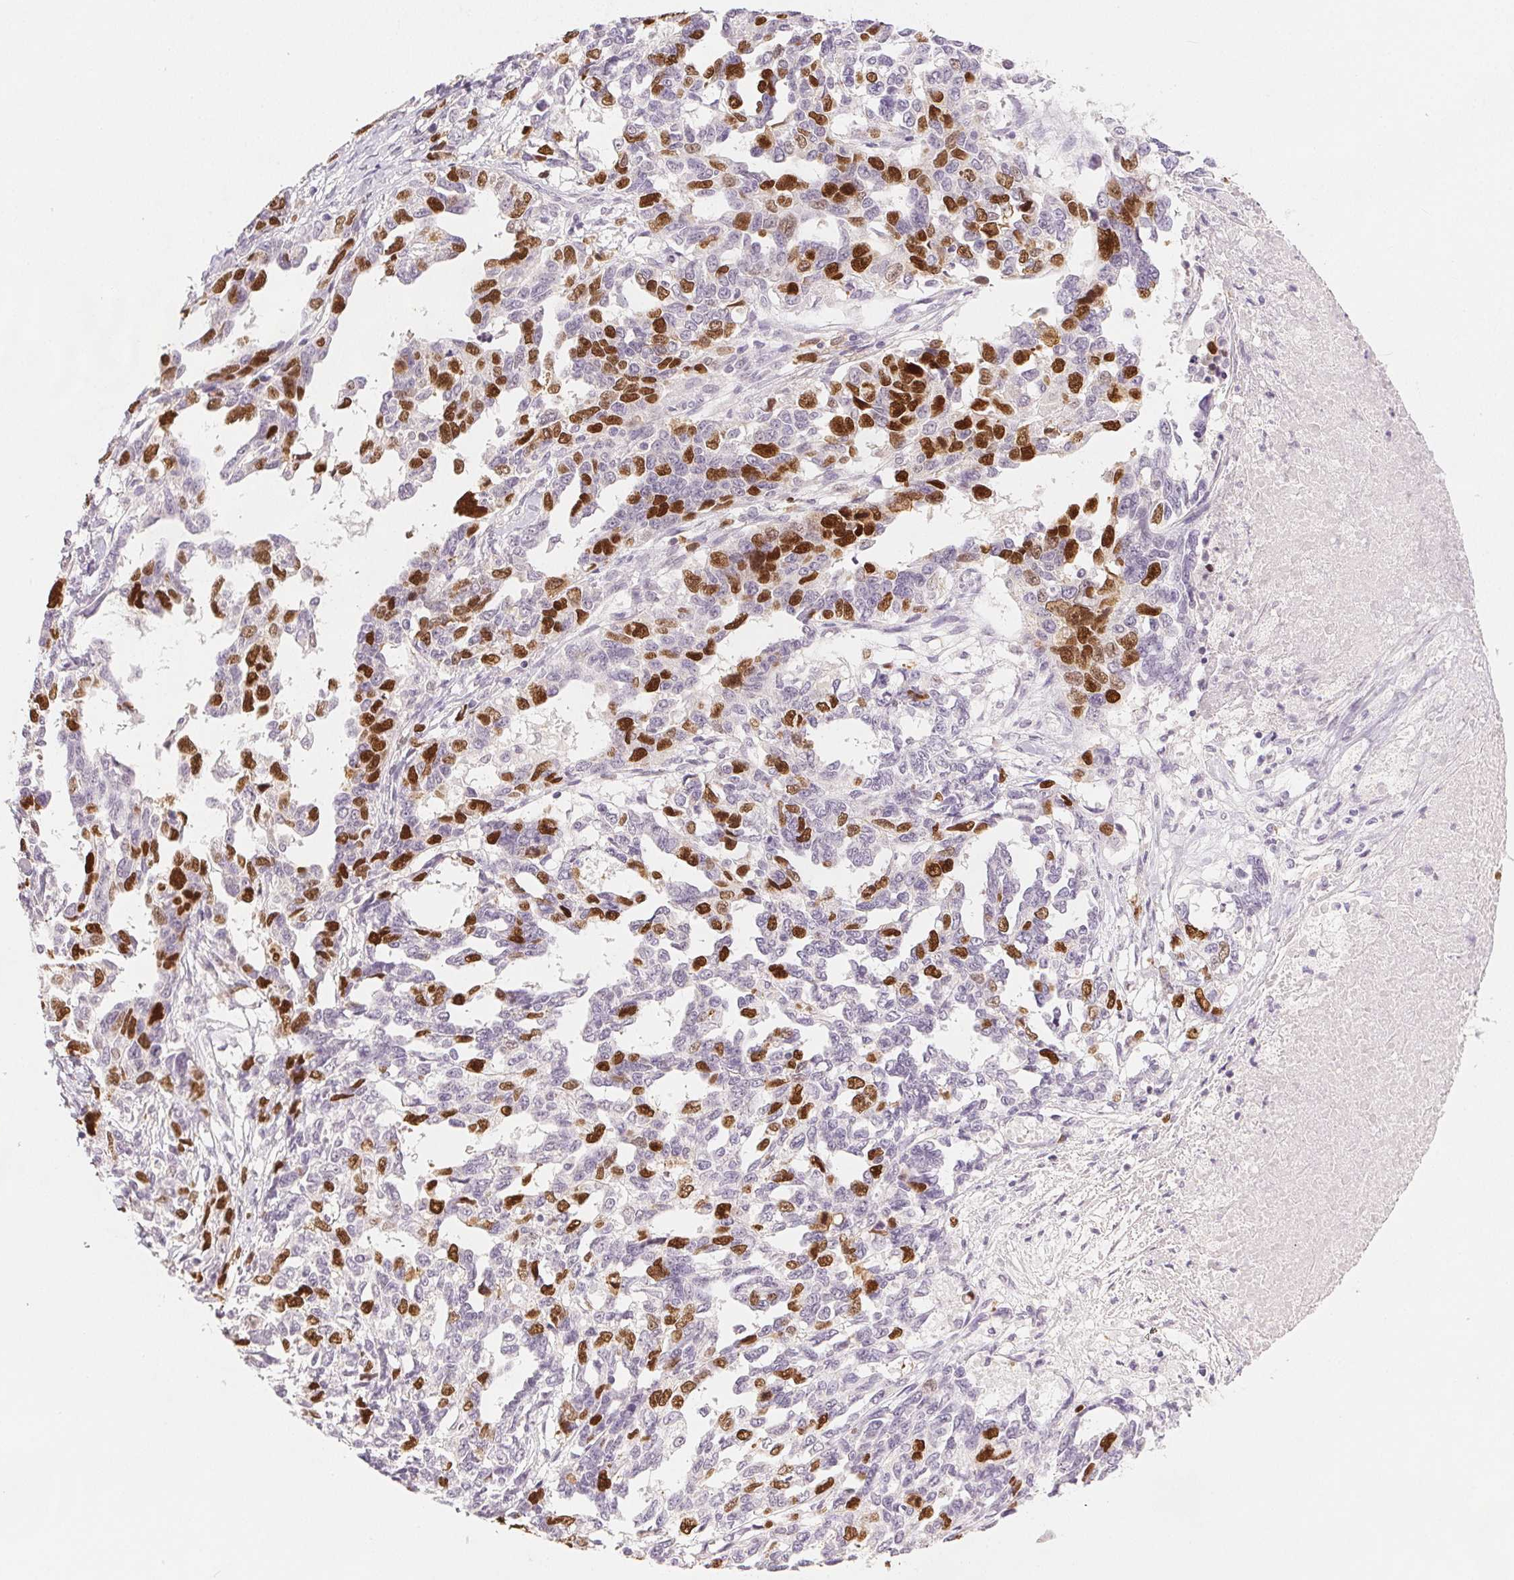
{"staining": {"intensity": "moderate", "quantity": "25%-75%", "location": "nuclear"}, "tissue": "ovarian cancer", "cell_type": "Tumor cells", "image_type": "cancer", "snomed": [{"axis": "morphology", "description": "Cystadenocarcinoma, serous, NOS"}, {"axis": "topography", "description": "Ovary"}], "caption": "The image demonstrates immunohistochemical staining of ovarian cancer (serous cystadenocarcinoma). There is moderate nuclear staining is identified in about 25%-75% of tumor cells.", "gene": "ANLN", "patient": {"sex": "female", "age": 69}}